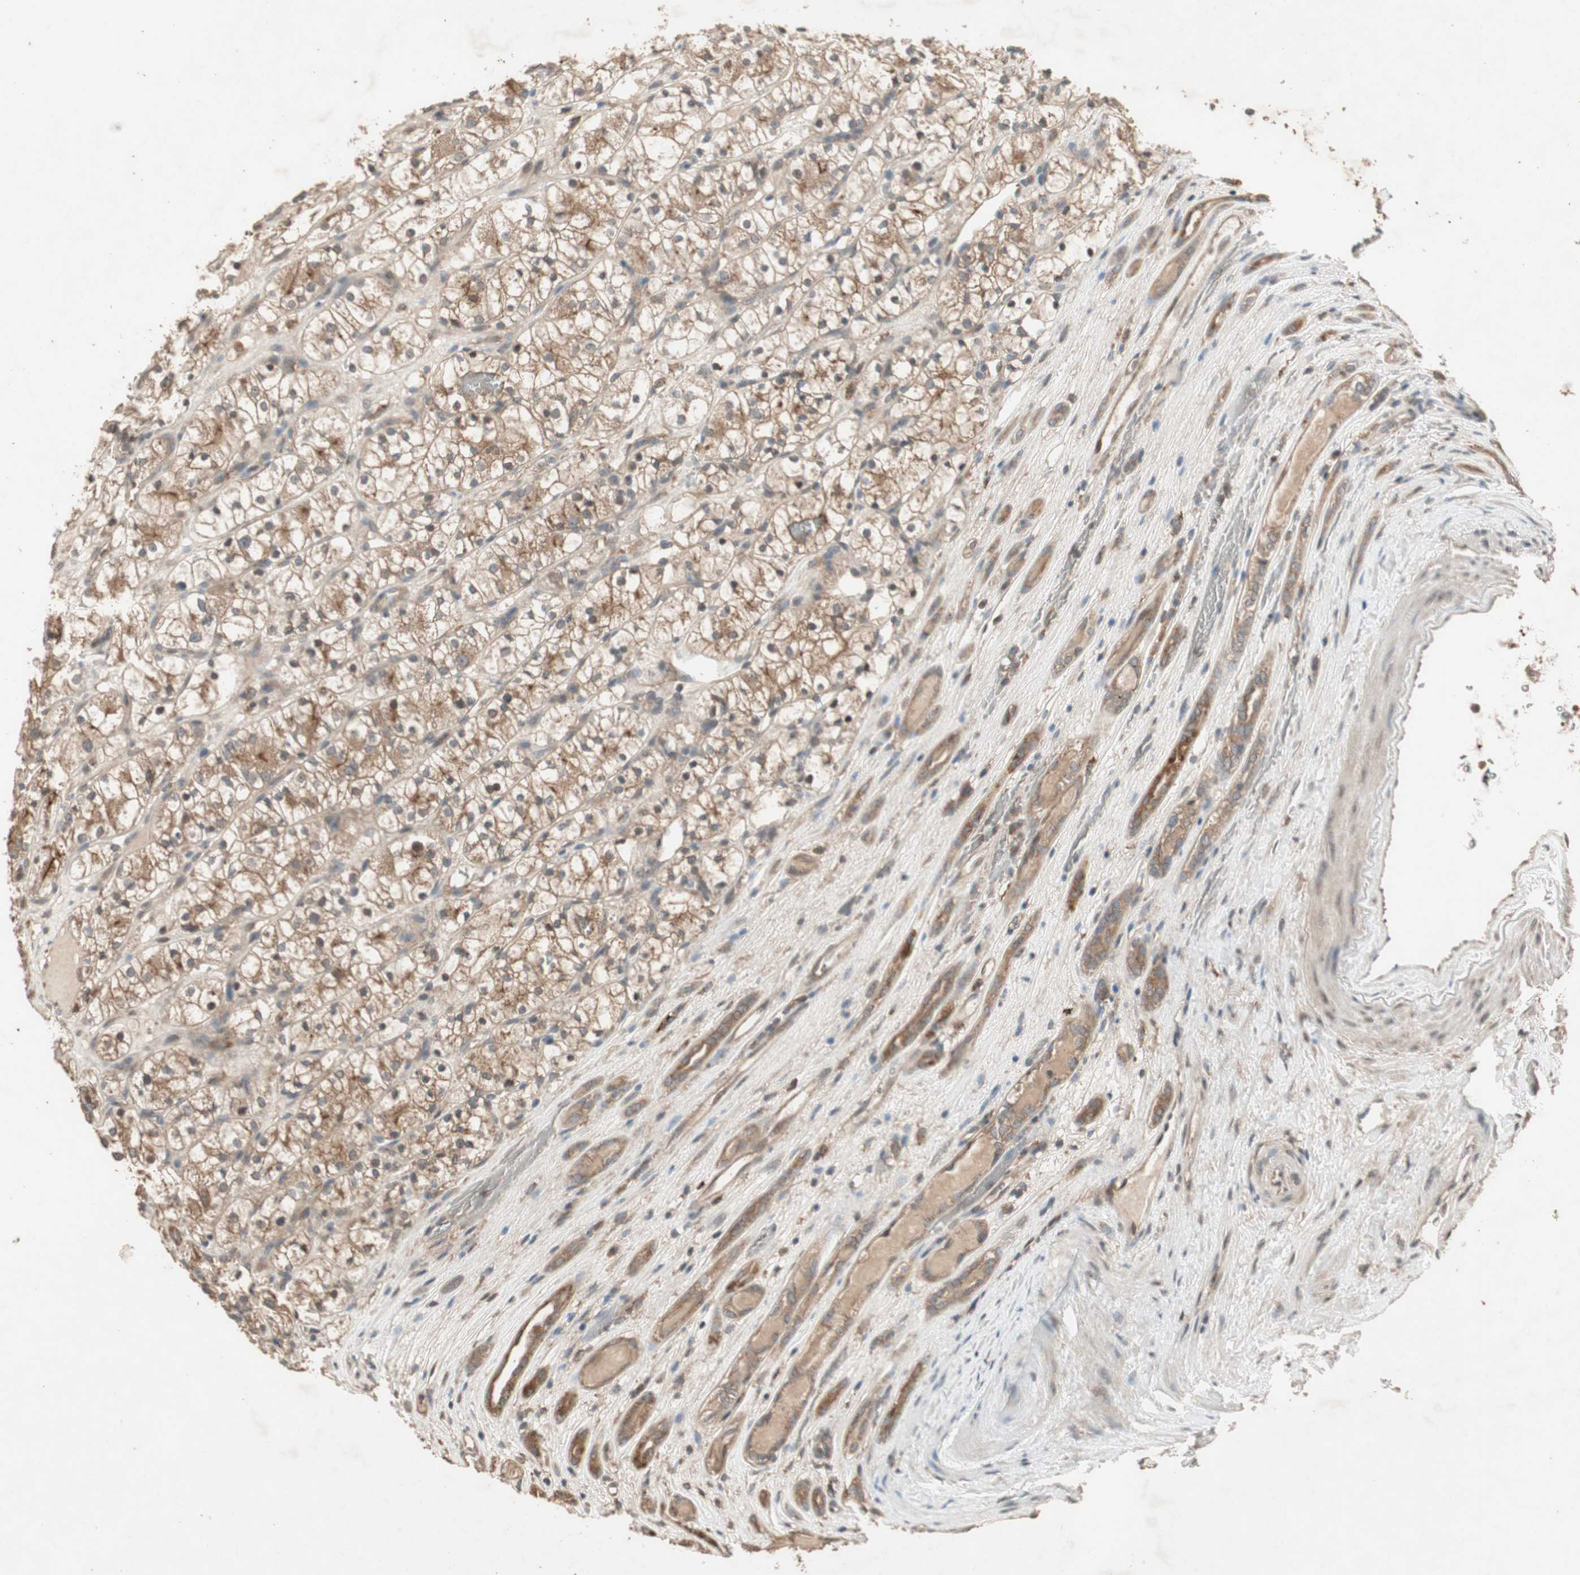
{"staining": {"intensity": "moderate", "quantity": ">75%", "location": "cytoplasmic/membranous"}, "tissue": "renal cancer", "cell_type": "Tumor cells", "image_type": "cancer", "snomed": [{"axis": "morphology", "description": "Adenocarcinoma, NOS"}, {"axis": "topography", "description": "Kidney"}], "caption": "A histopathology image of renal cancer stained for a protein displays moderate cytoplasmic/membranous brown staining in tumor cells.", "gene": "UBAC1", "patient": {"sex": "female", "age": 60}}